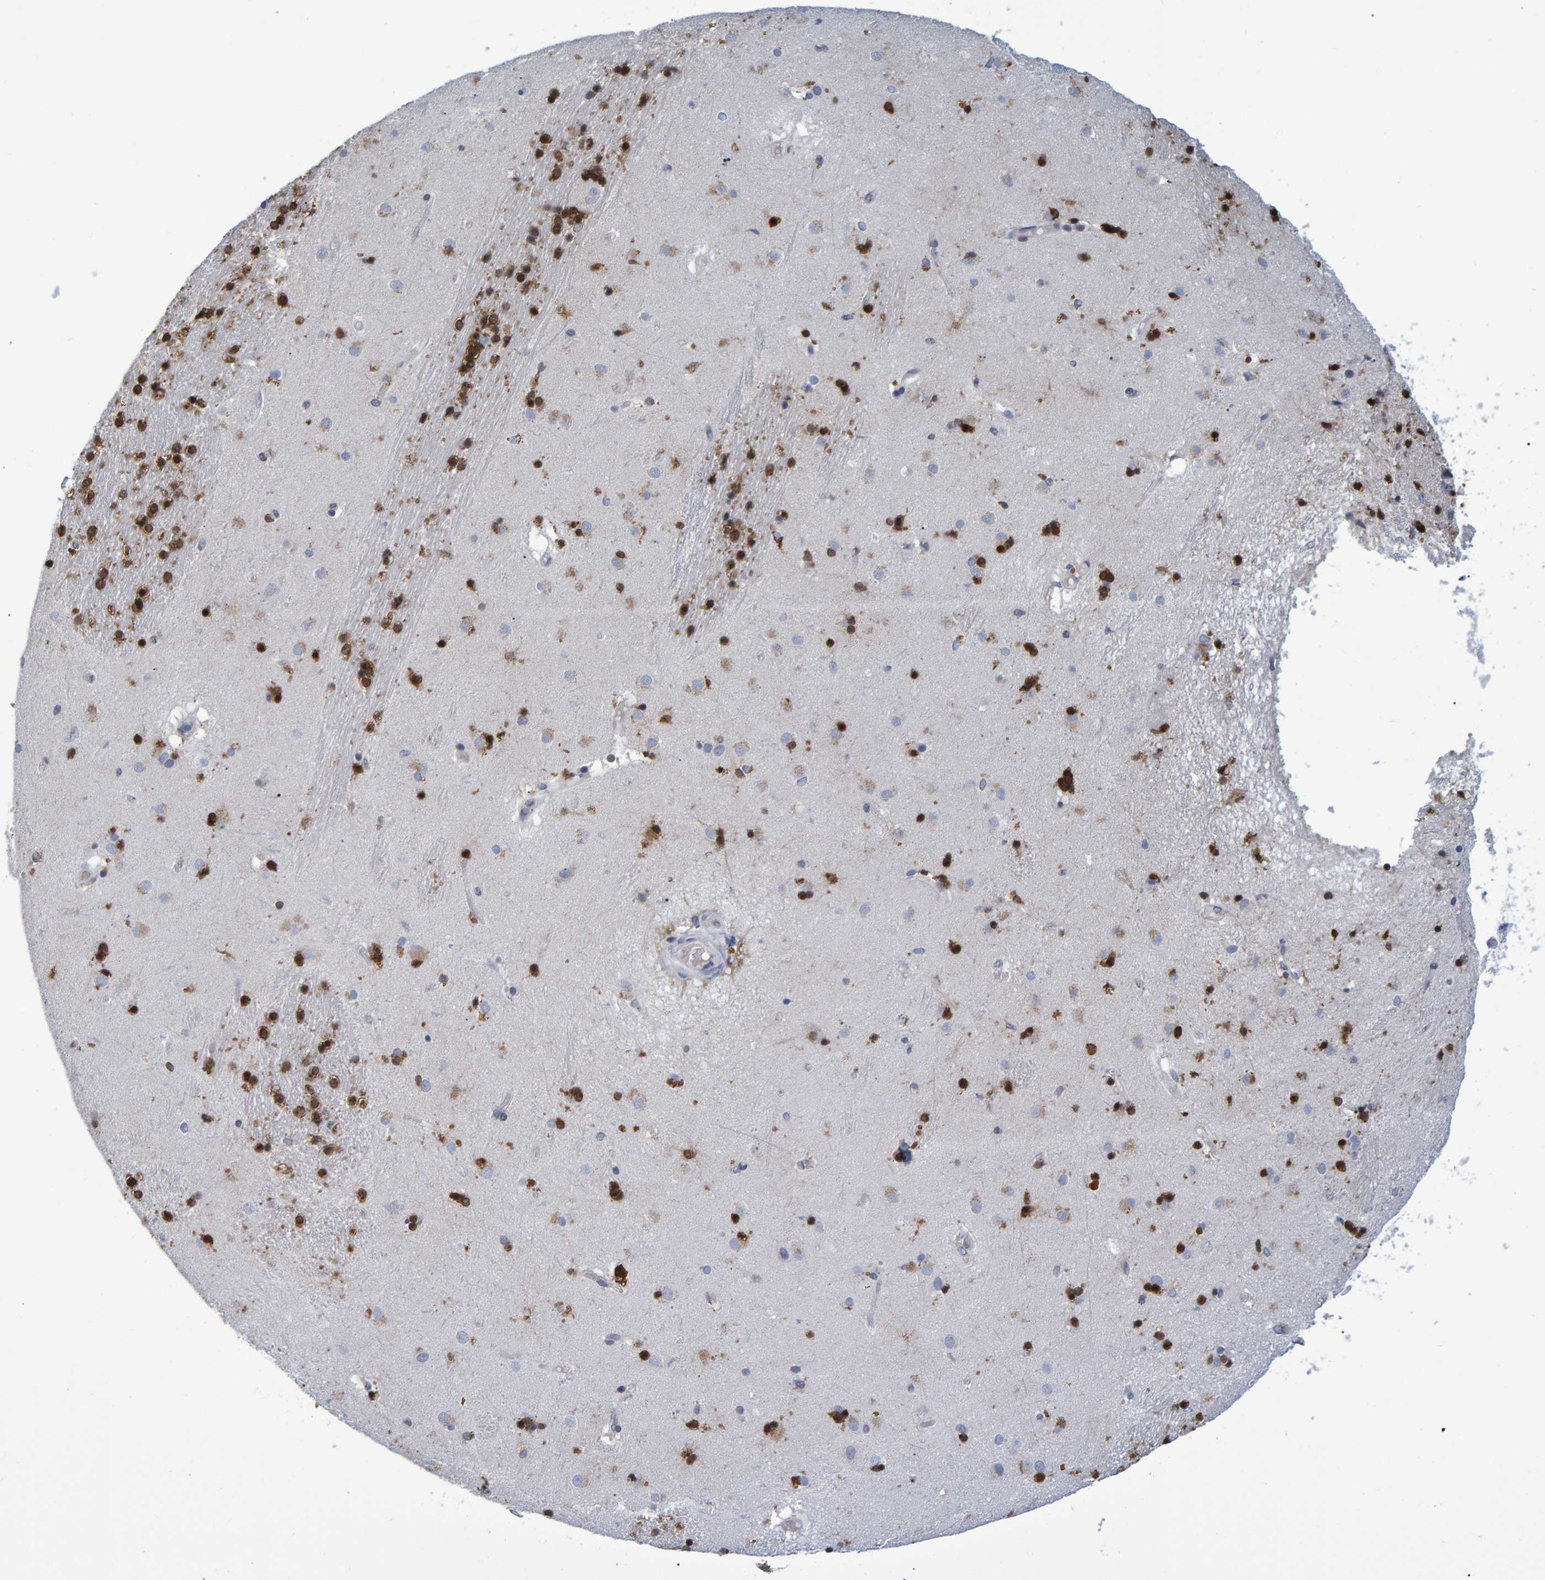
{"staining": {"intensity": "strong", "quantity": "25%-75%", "location": "cytoplasmic/membranous,nuclear"}, "tissue": "caudate", "cell_type": "Glial cells", "image_type": "normal", "snomed": [{"axis": "morphology", "description": "Normal tissue, NOS"}, {"axis": "topography", "description": "Lateral ventricle wall"}], "caption": "The immunohistochemical stain labels strong cytoplasmic/membranous,nuclear expression in glial cells of normal caudate.", "gene": "QKI", "patient": {"sex": "male", "age": 70}}